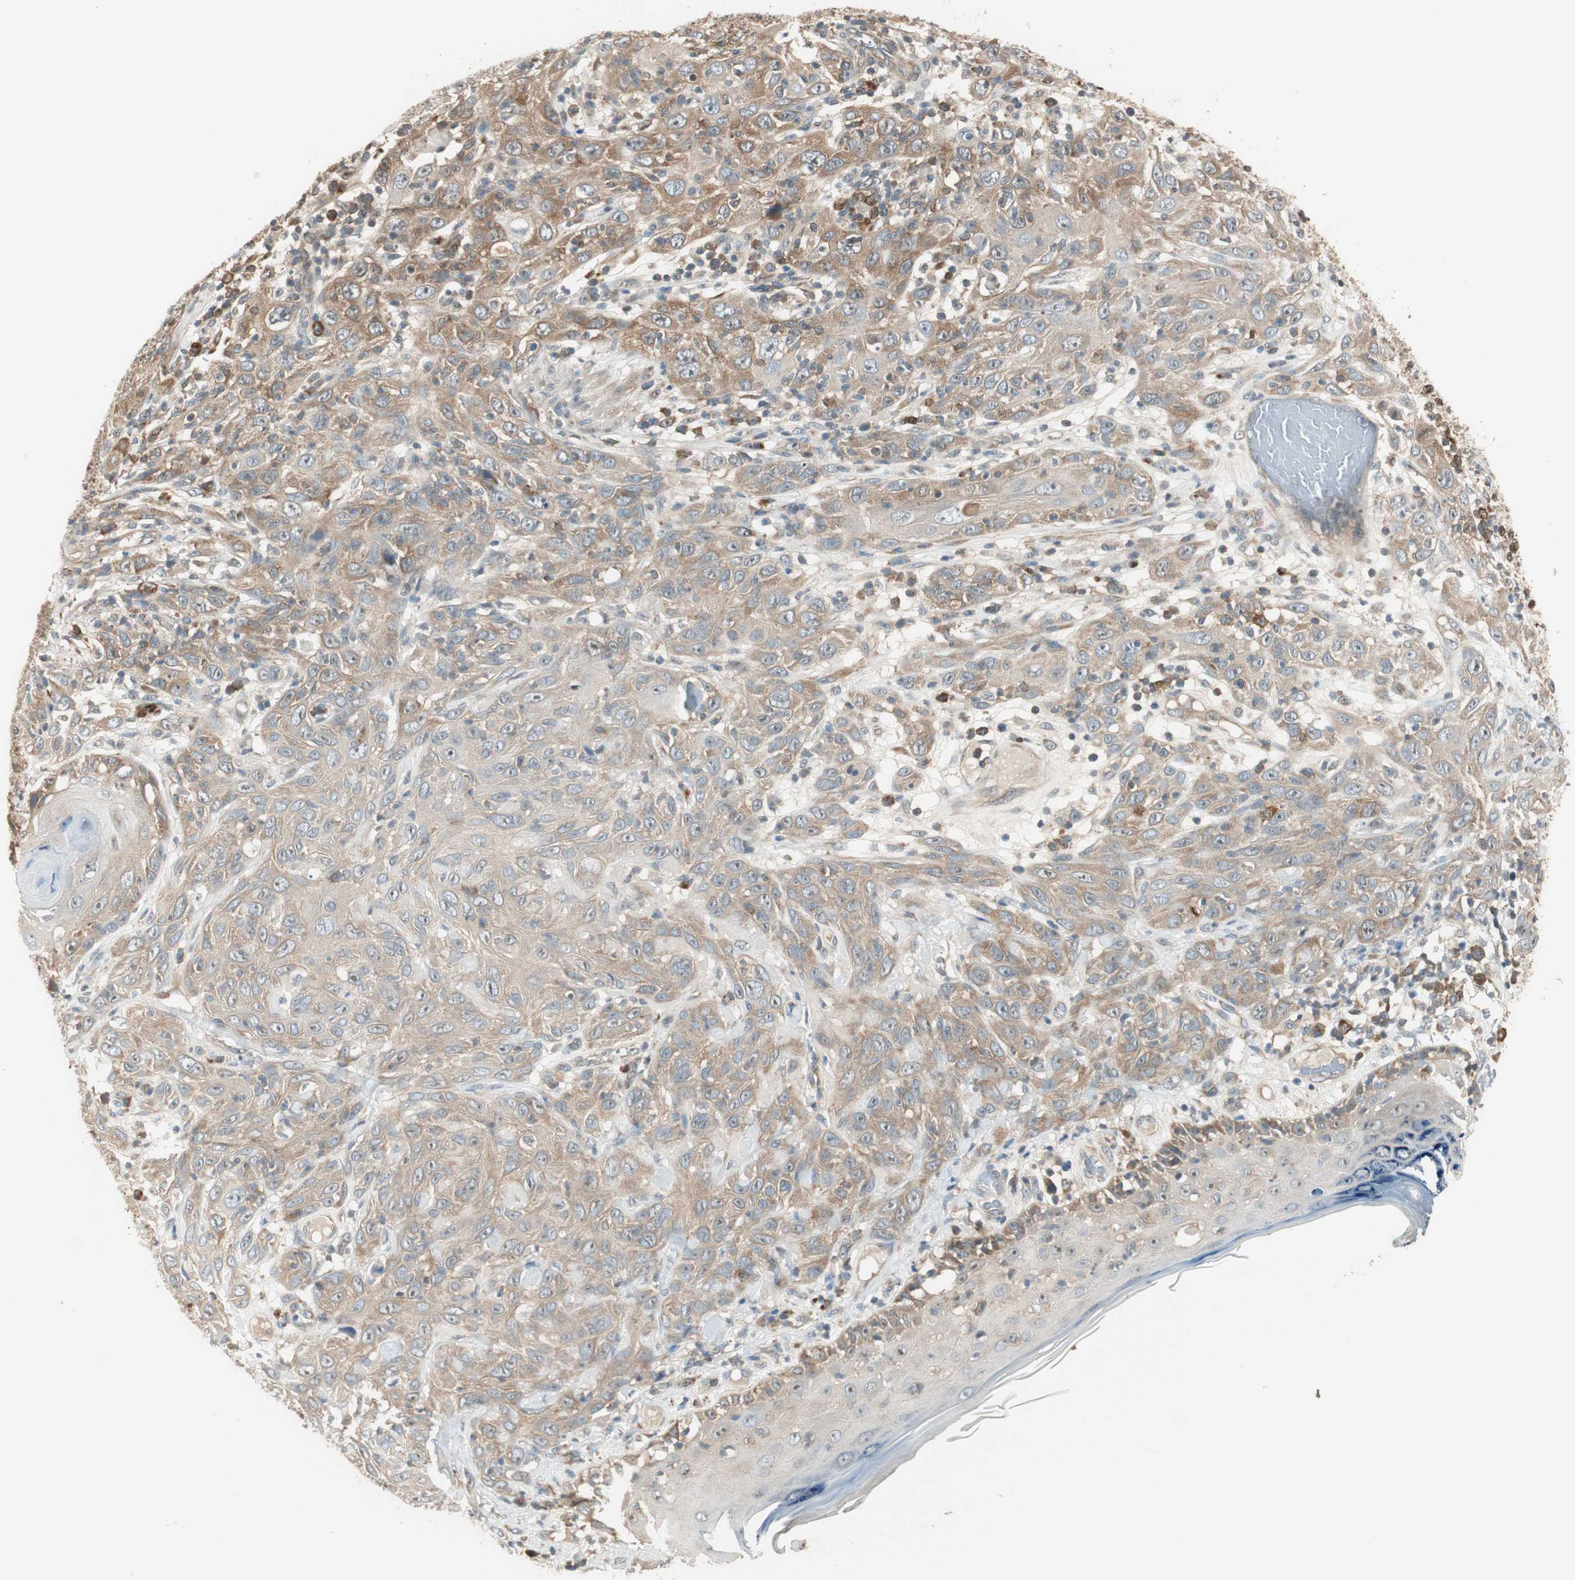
{"staining": {"intensity": "weak", "quantity": "<25%", "location": "cytoplasmic/membranous"}, "tissue": "skin cancer", "cell_type": "Tumor cells", "image_type": "cancer", "snomed": [{"axis": "morphology", "description": "Squamous cell carcinoma, NOS"}, {"axis": "topography", "description": "Skin"}], "caption": "This is an immunohistochemistry (IHC) image of human squamous cell carcinoma (skin). There is no staining in tumor cells.", "gene": "IPO5", "patient": {"sex": "female", "age": 88}}